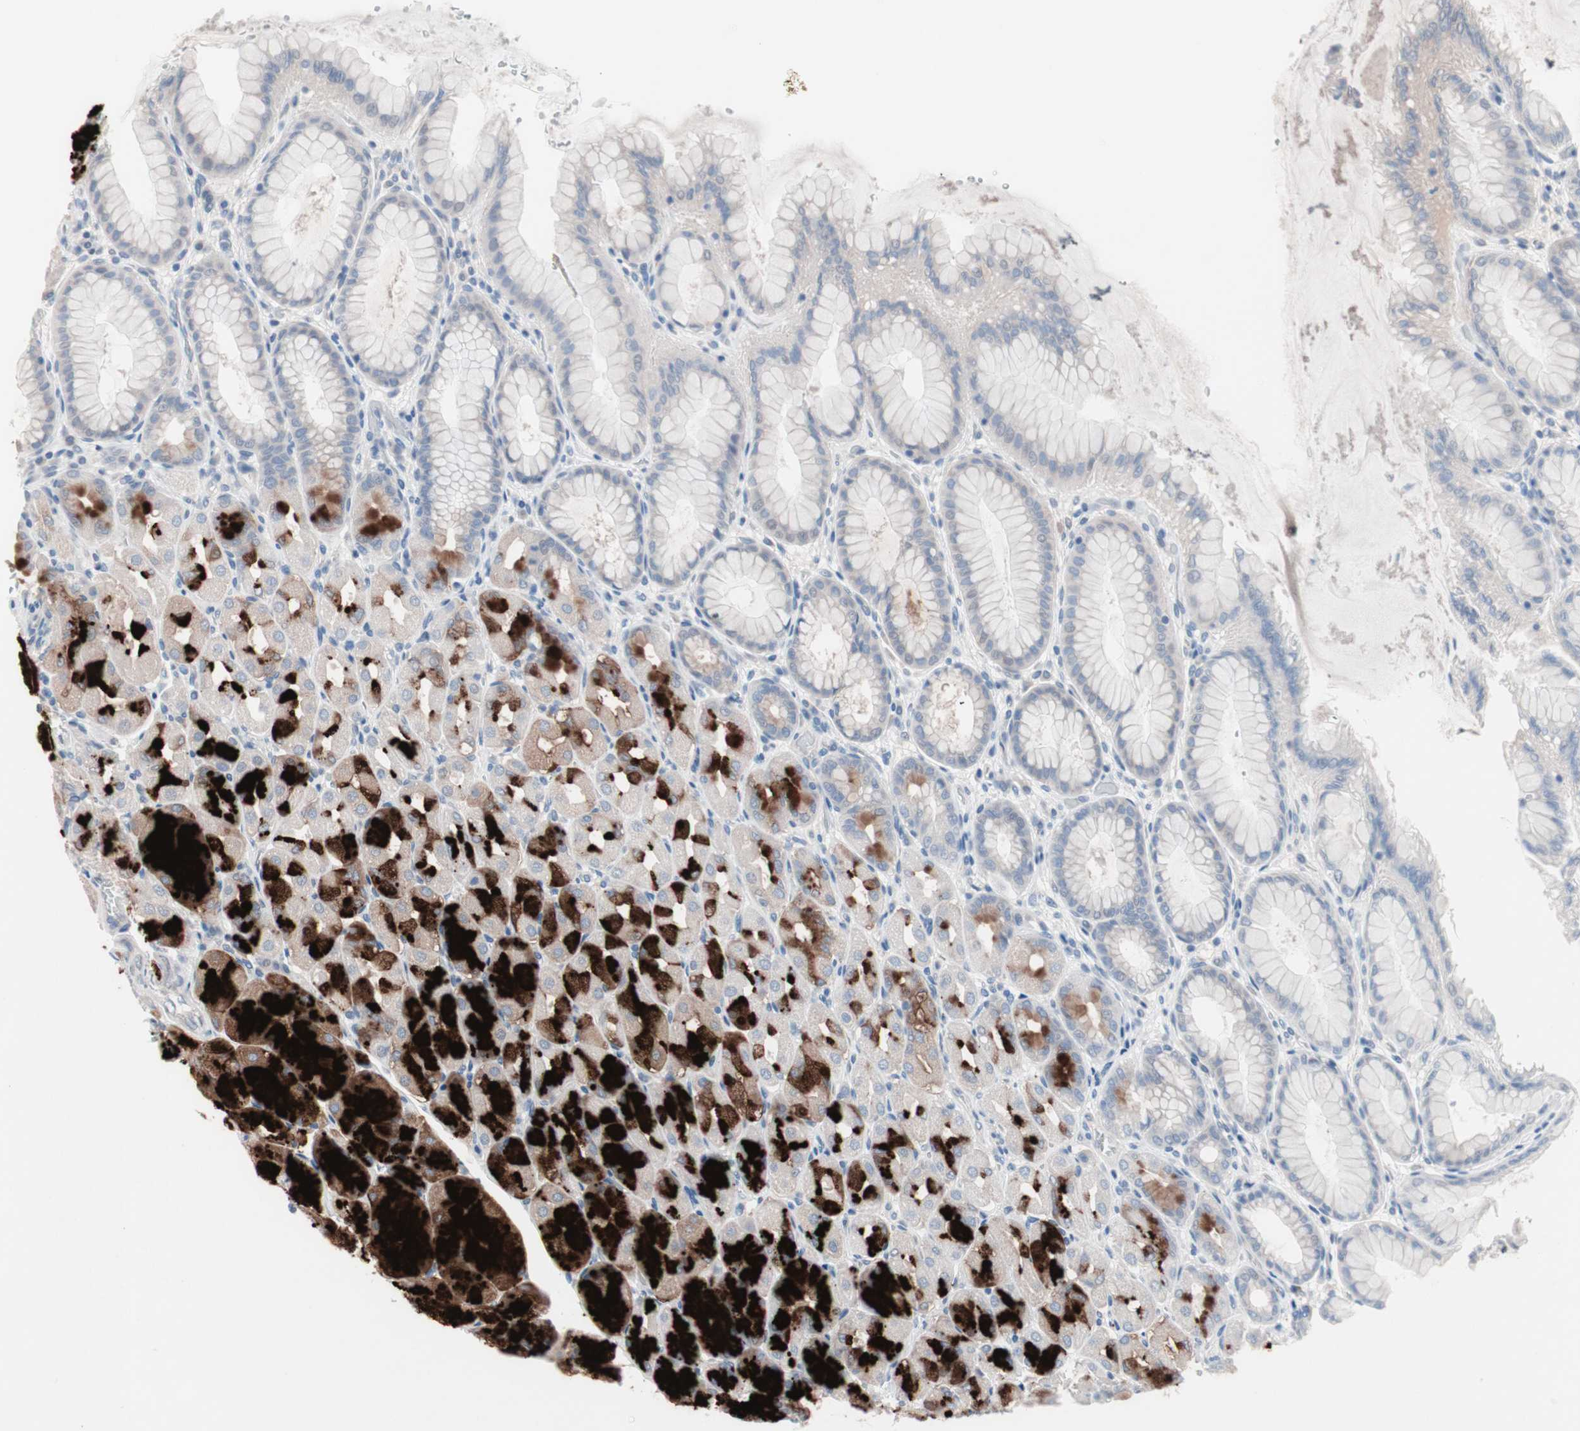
{"staining": {"intensity": "strong", "quantity": "25%-75%", "location": "cytoplasmic/membranous"}, "tissue": "stomach", "cell_type": "Glandular cells", "image_type": "normal", "snomed": [{"axis": "morphology", "description": "Normal tissue, NOS"}, {"axis": "topography", "description": "Stomach, upper"}], "caption": "The micrograph demonstrates immunohistochemical staining of unremarkable stomach. There is strong cytoplasmic/membranous positivity is identified in about 25%-75% of glandular cells.", "gene": "ULBP1", "patient": {"sex": "female", "age": 56}}